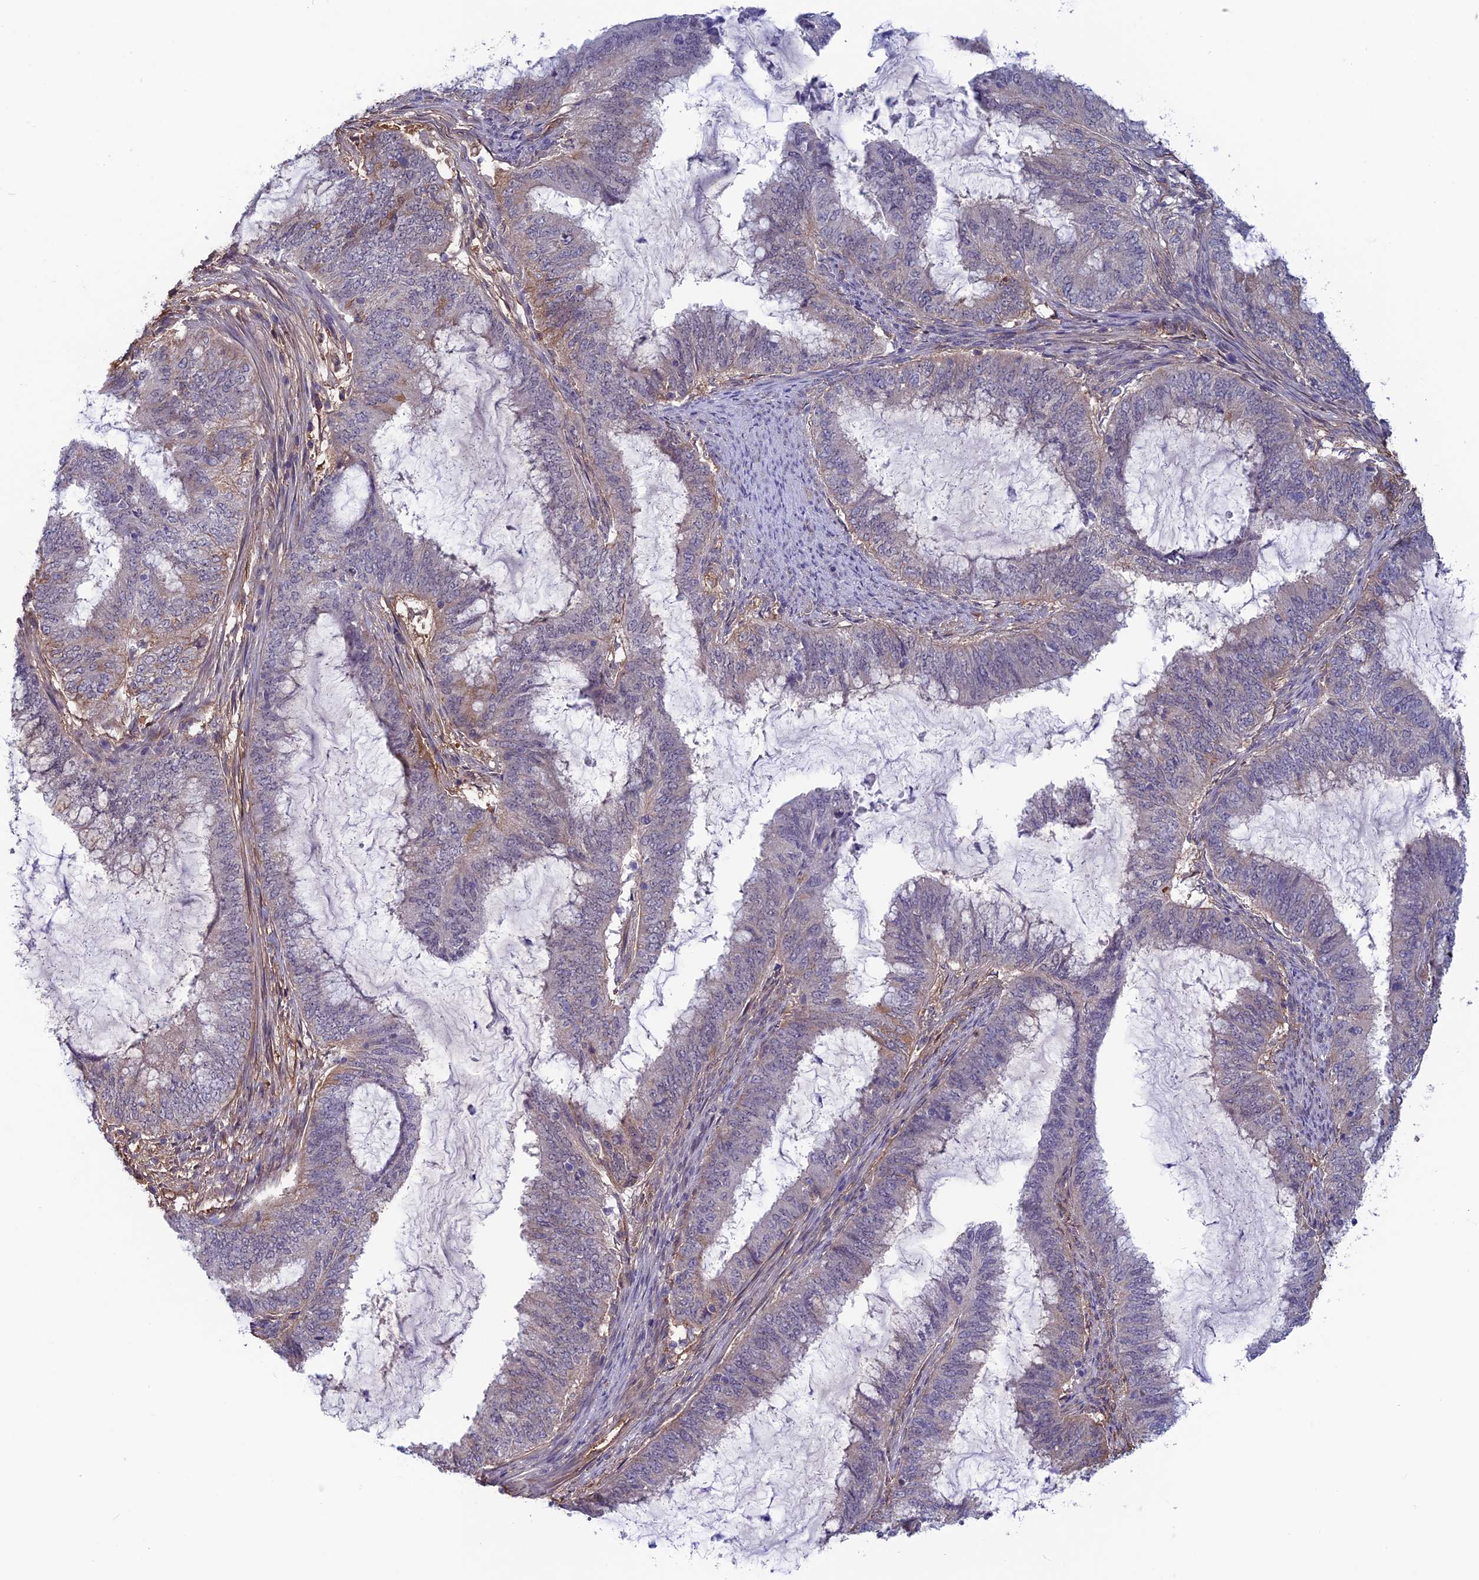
{"staining": {"intensity": "weak", "quantity": "<25%", "location": "cytoplasmic/membranous"}, "tissue": "endometrial cancer", "cell_type": "Tumor cells", "image_type": "cancer", "snomed": [{"axis": "morphology", "description": "Adenocarcinoma, NOS"}, {"axis": "topography", "description": "Endometrium"}], "caption": "An image of adenocarcinoma (endometrial) stained for a protein displays no brown staining in tumor cells.", "gene": "FKBPL", "patient": {"sex": "female", "age": 51}}